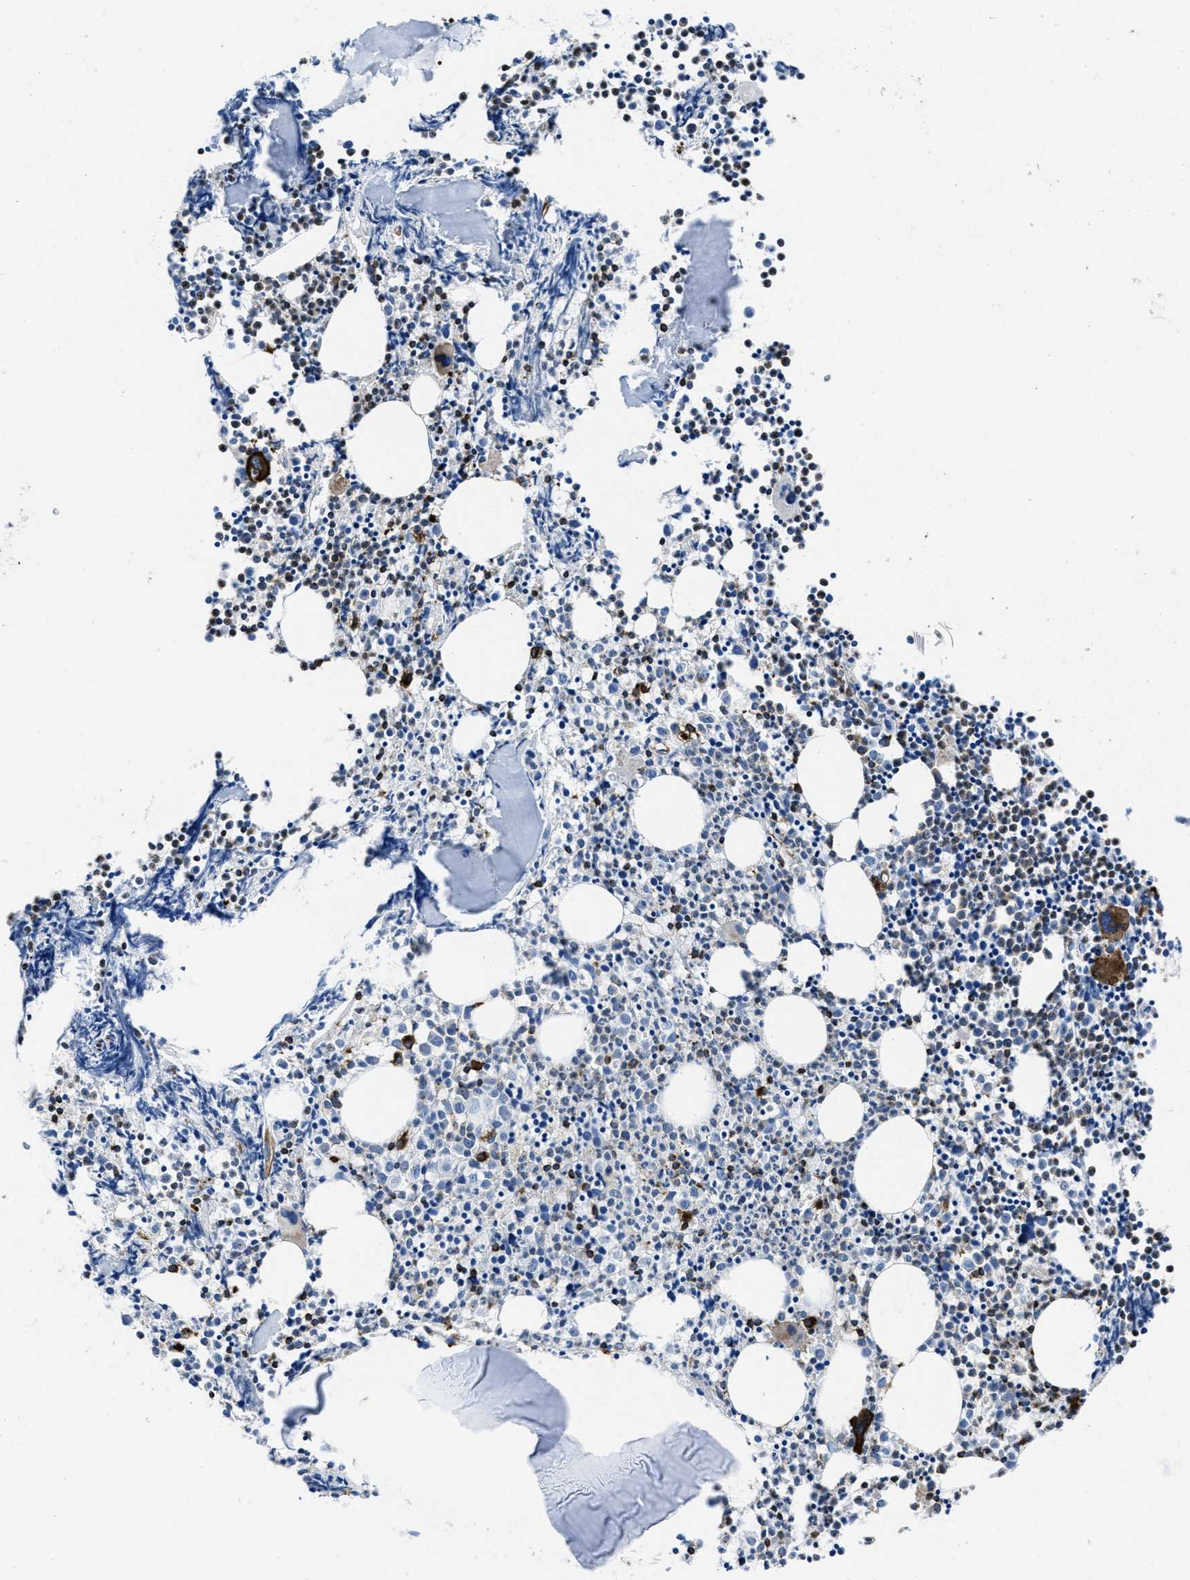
{"staining": {"intensity": "moderate", "quantity": ">75%", "location": "cytoplasmic/membranous"}, "tissue": "bone marrow", "cell_type": "Hematopoietic cells", "image_type": "normal", "snomed": [{"axis": "morphology", "description": "Normal tissue, NOS"}, {"axis": "morphology", "description": "Inflammation, NOS"}, {"axis": "topography", "description": "Bone marrow"}], "caption": "DAB immunohistochemical staining of normal bone marrow shows moderate cytoplasmic/membranous protein positivity in approximately >75% of hematopoietic cells.", "gene": "ITGA3", "patient": {"sex": "female", "age": 53}}